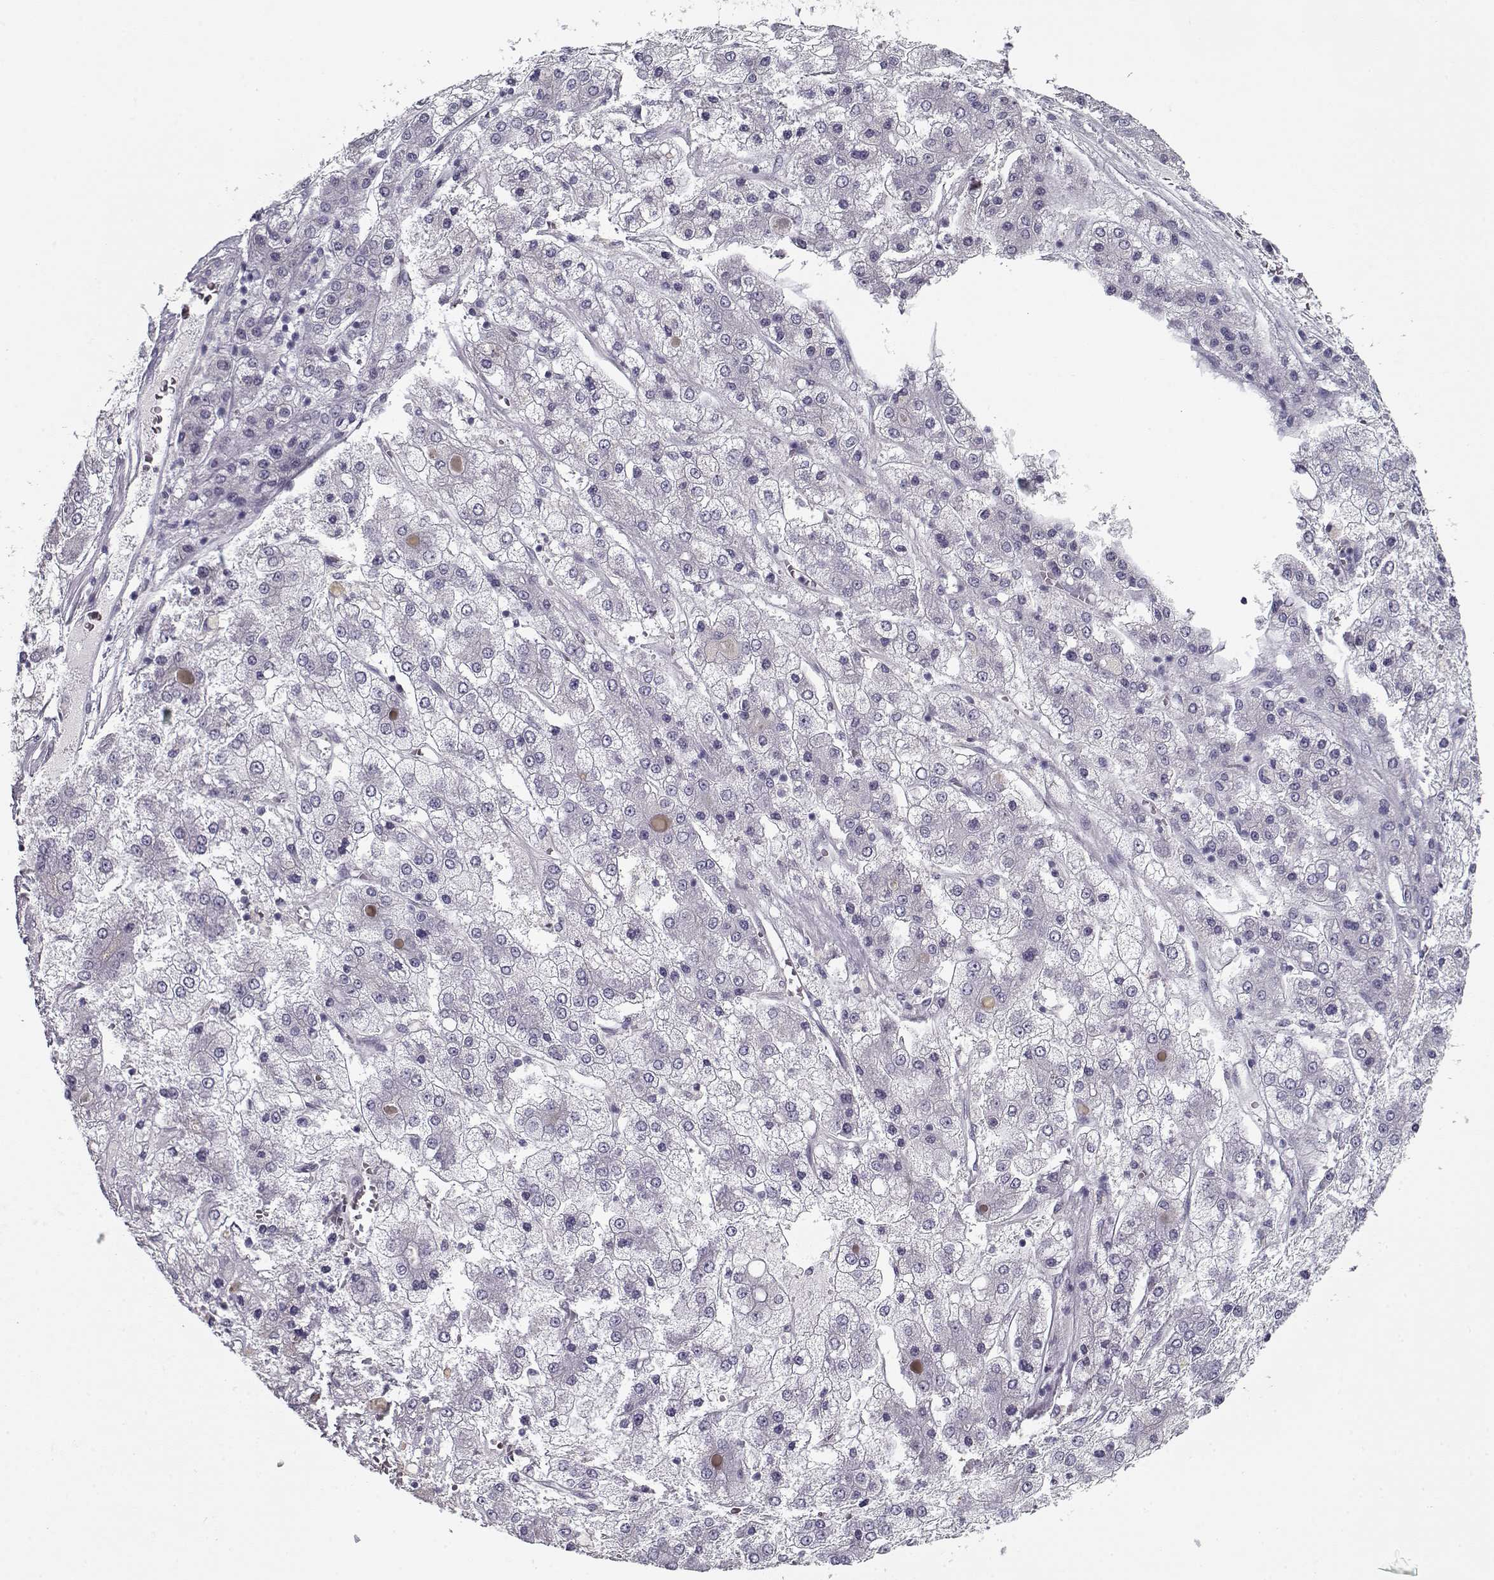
{"staining": {"intensity": "negative", "quantity": "none", "location": "none"}, "tissue": "liver cancer", "cell_type": "Tumor cells", "image_type": "cancer", "snomed": [{"axis": "morphology", "description": "Carcinoma, Hepatocellular, NOS"}, {"axis": "topography", "description": "Liver"}], "caption": "Immunohistochemistry micrograph of neoplastic tissue: liver cancer (hepatocellular carcinoma) stained with DAB shows no significant protein expression in tumor cells.", "gene": "SPACA9", "patient": {"sex": "male", "age": 73}}